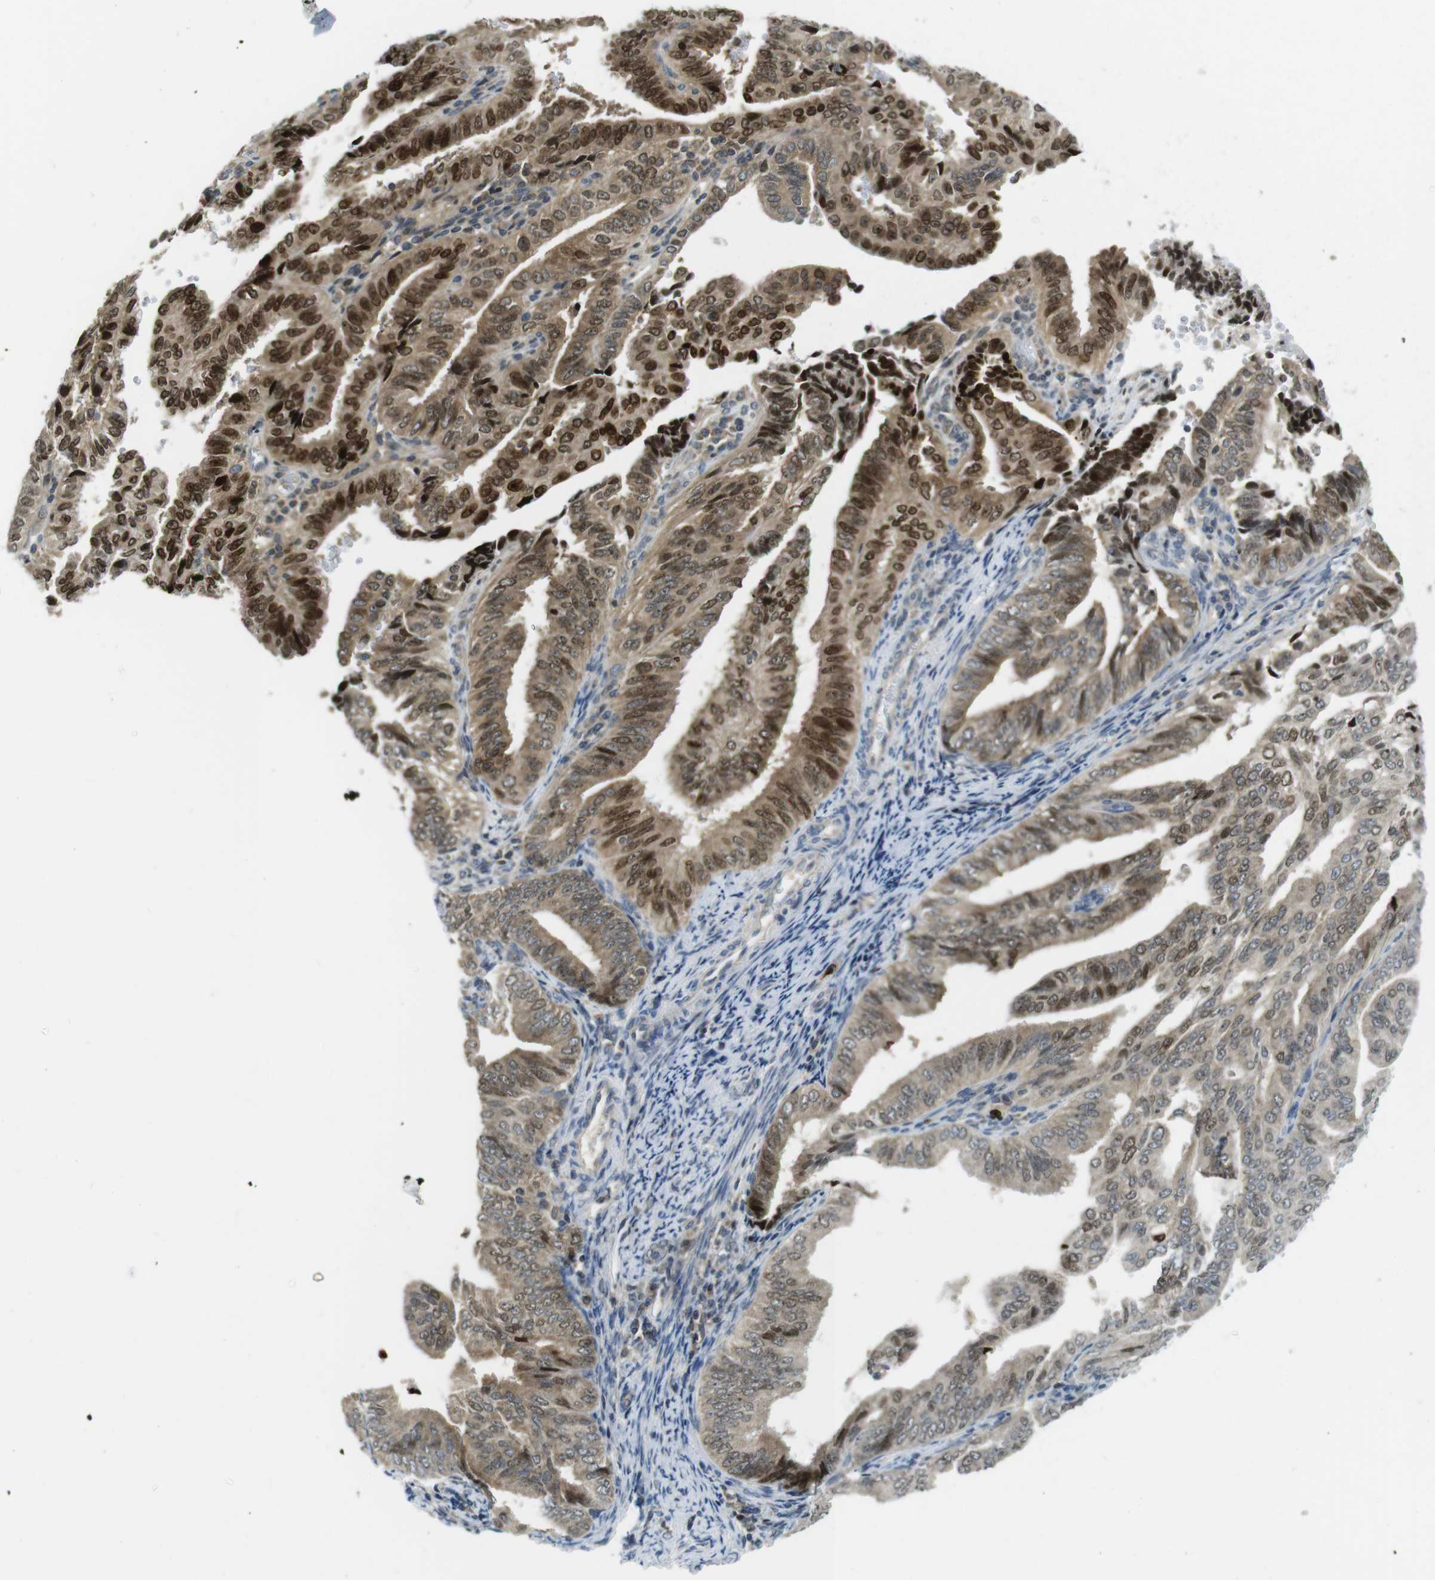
{"staining": {"intensity": "moderate", "quantity": "25%-75%", "location": "nuclear"}, "tissue": "endometrial cancer", "cell_type": "Tumor cells", "image_type": "cancer", "snomed": [{"axis": "morphology", "description": "Adenocarcinoma, NOS"}, {"axis": "topography", "description": "Endometrium"}], "caption": "The image demonstrates immunohistochemical staining of endometrial cancer (adenocarcinoma). There is moderate nuclear expression is identified in about 25%-75% of tumor cells.", "gene": "RCC1", "patient": {"sex": "female", "age": 58}}